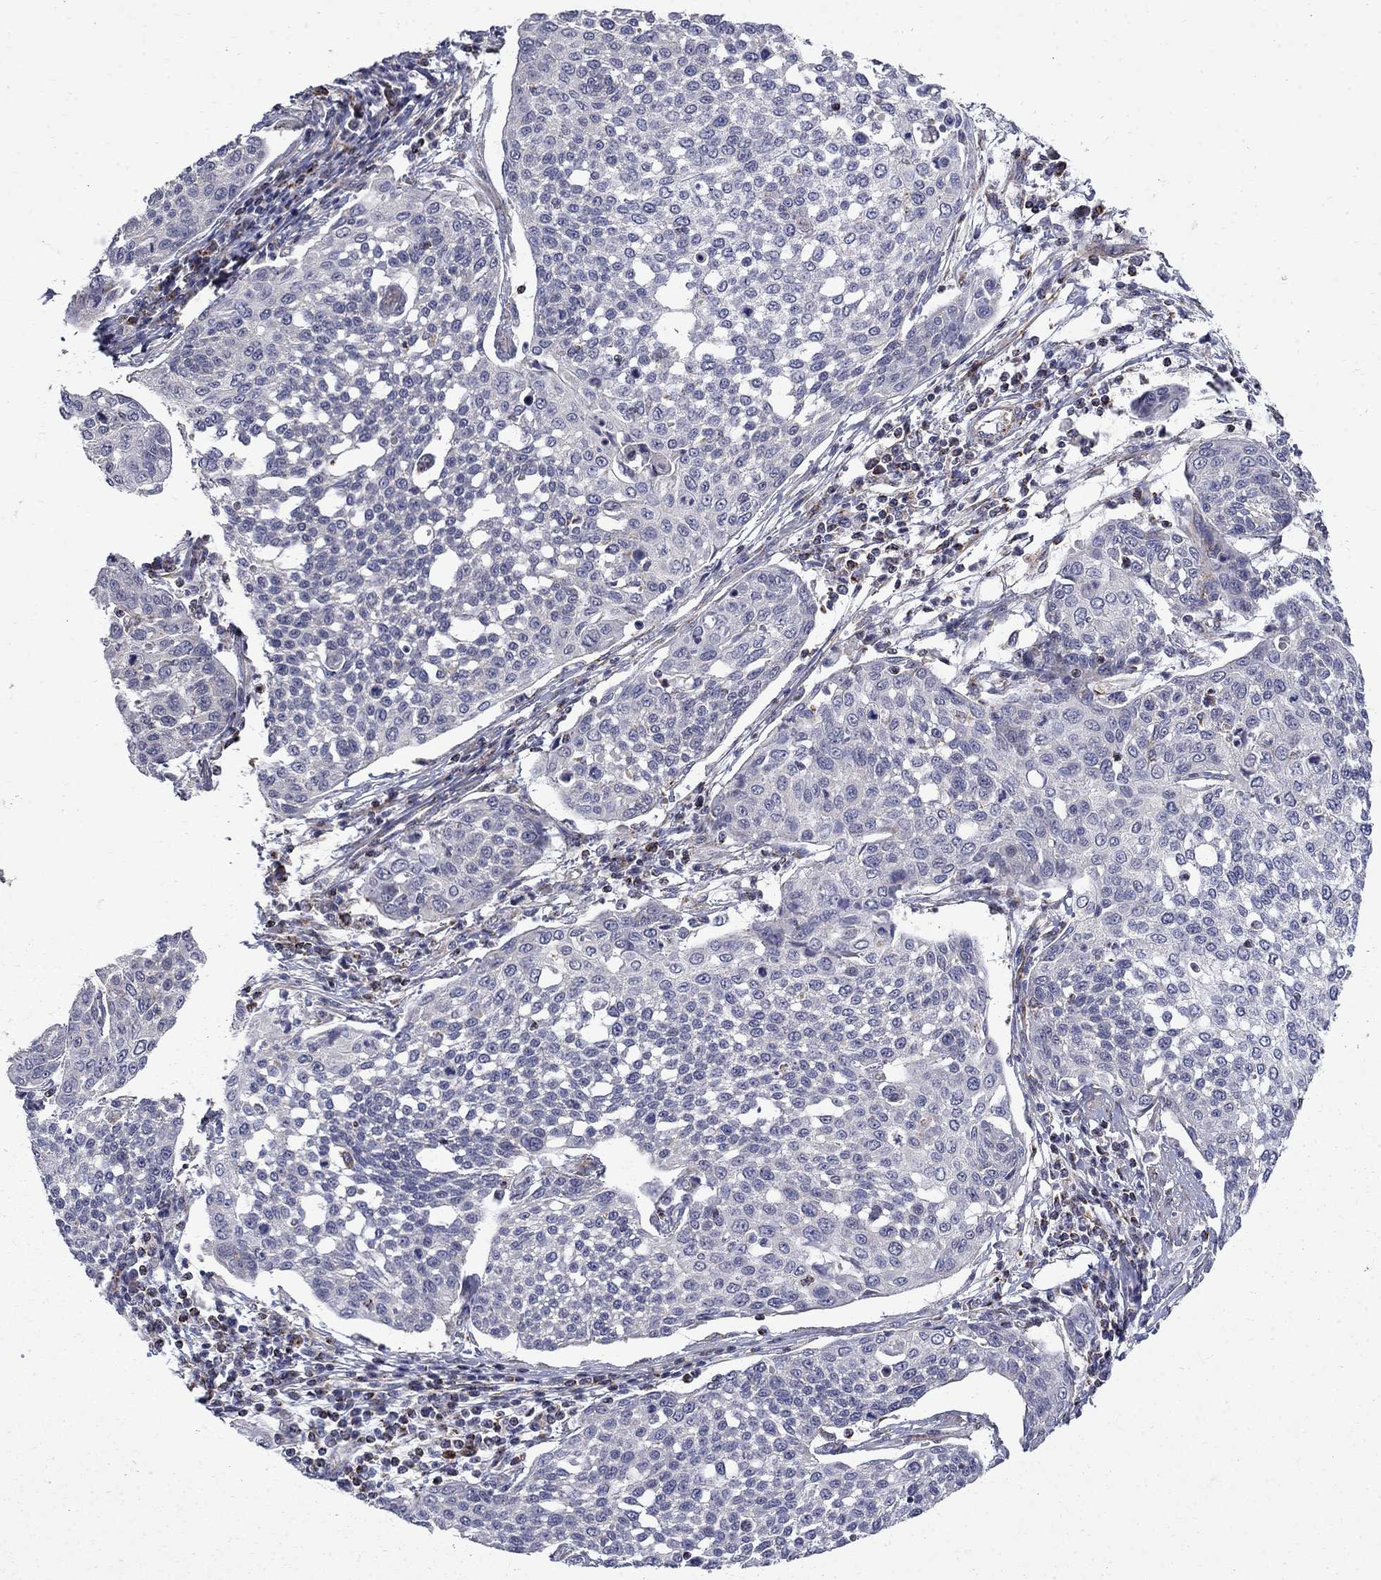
{"staining": {"intensity": "negative", "quantity": "none", "location": "none"}, "tissue": "cervical cancer", "cell_type": "Tumor cells", "image_type": "cancer", "snomed": [{"axis": "morphology", "description": "Squamous cell carcinoma, NOS"}, {"axis": "topography", "description": "Cervix"}], "caption": "The IHC micrograph has no significant positivity in tumor cells of cervical cancer tissue.", "gene": "PCBP3", "patient": {"sex": "female", "age": 34}}